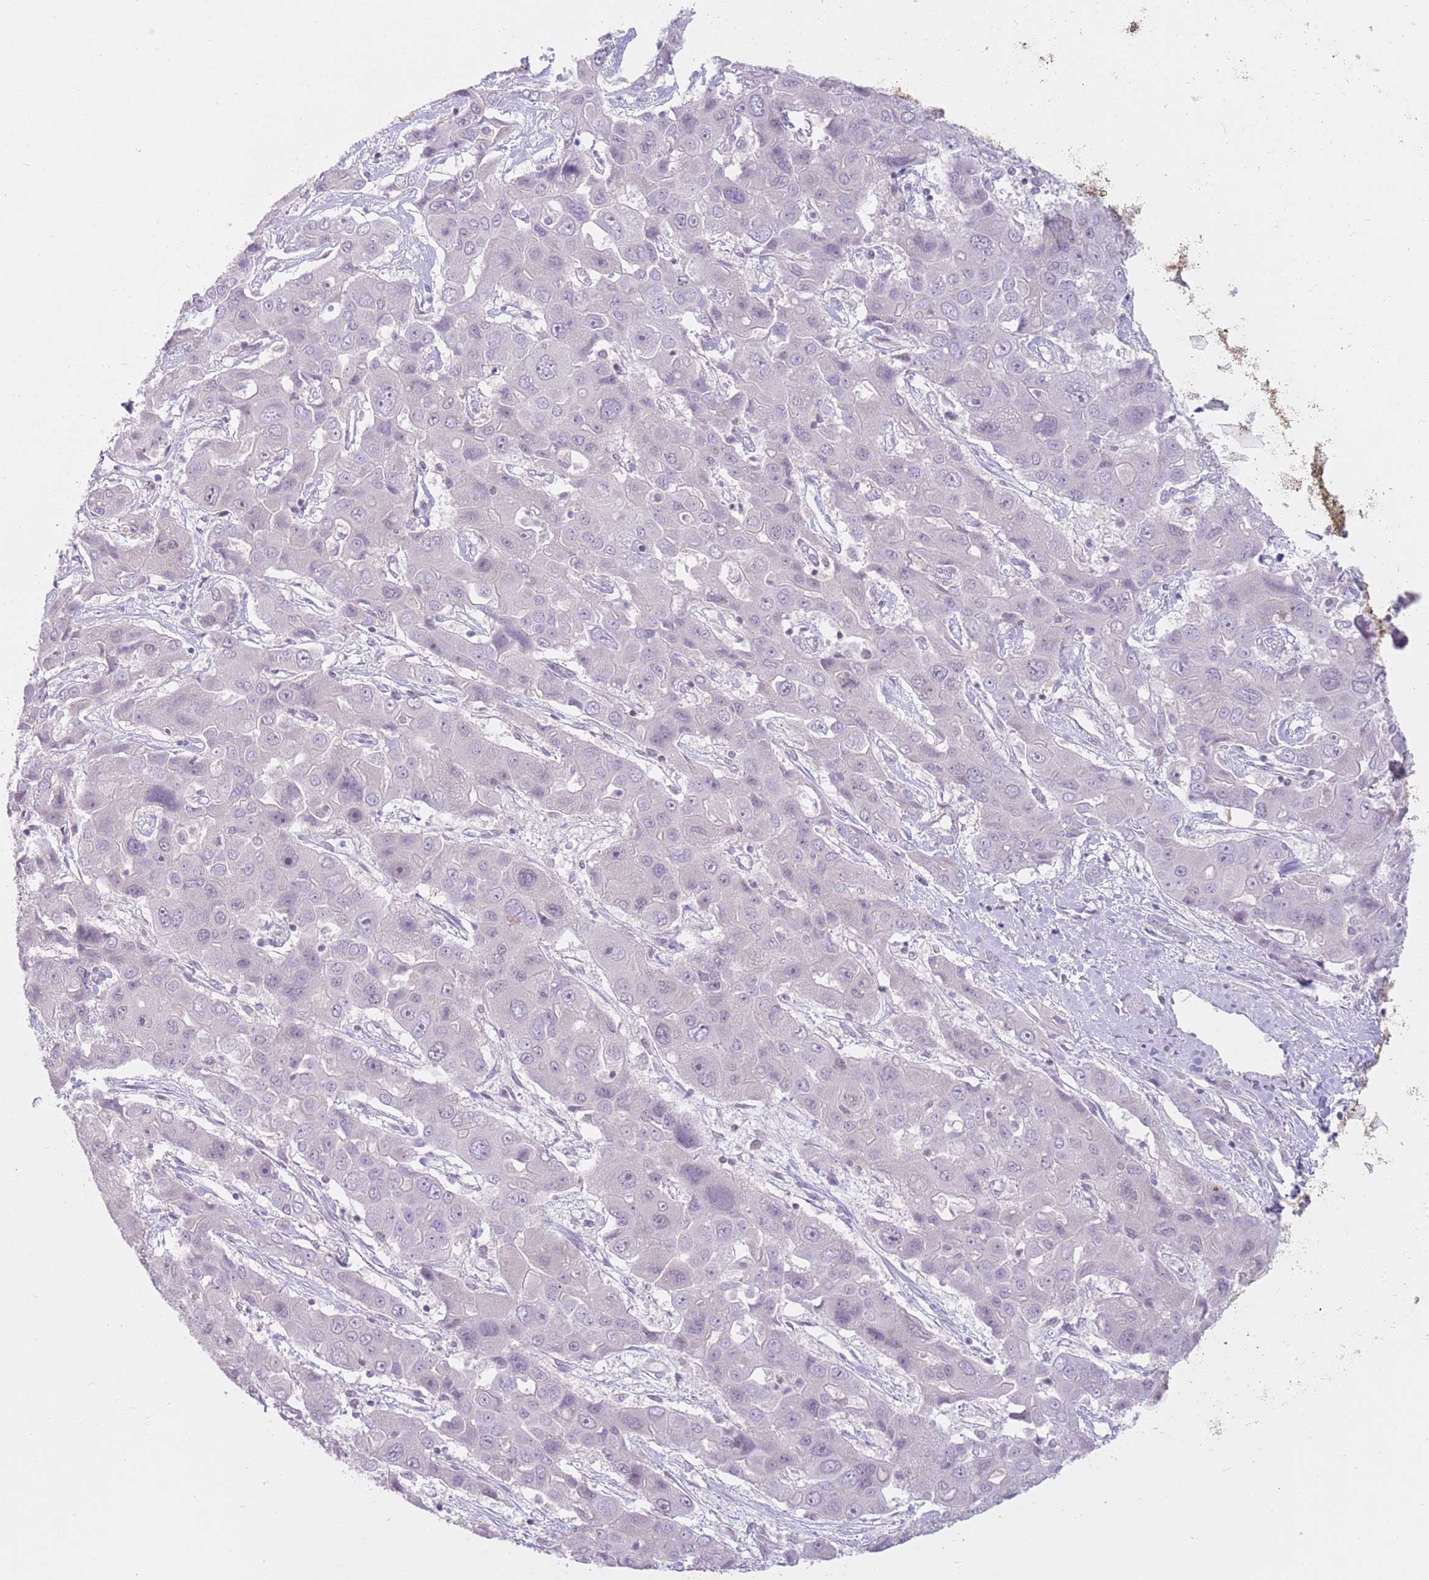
{"staining": {"intensity": "weak", "quantity": "<25%", "location": "nuclear"}, "tissue": "liver cancer", "cell_type": "Tumor cells", "image_type": "cancer", "snomed": [{"axis": "morphology", "description": "Cholangiocarcinoma"}, {"axis": "topography", "description": "Liver"}], "caption": "A high-resolution photomicrograph shows IHC staining of liver cholangiocarcinoma, which shows no significant positivity in tumor cells. The staining is performed using DAB brown chromogen with nuclei counter-stained in using hematoxylin.", "gene": "ZNF574", "patient": {"sex": "male", "age": 67}}